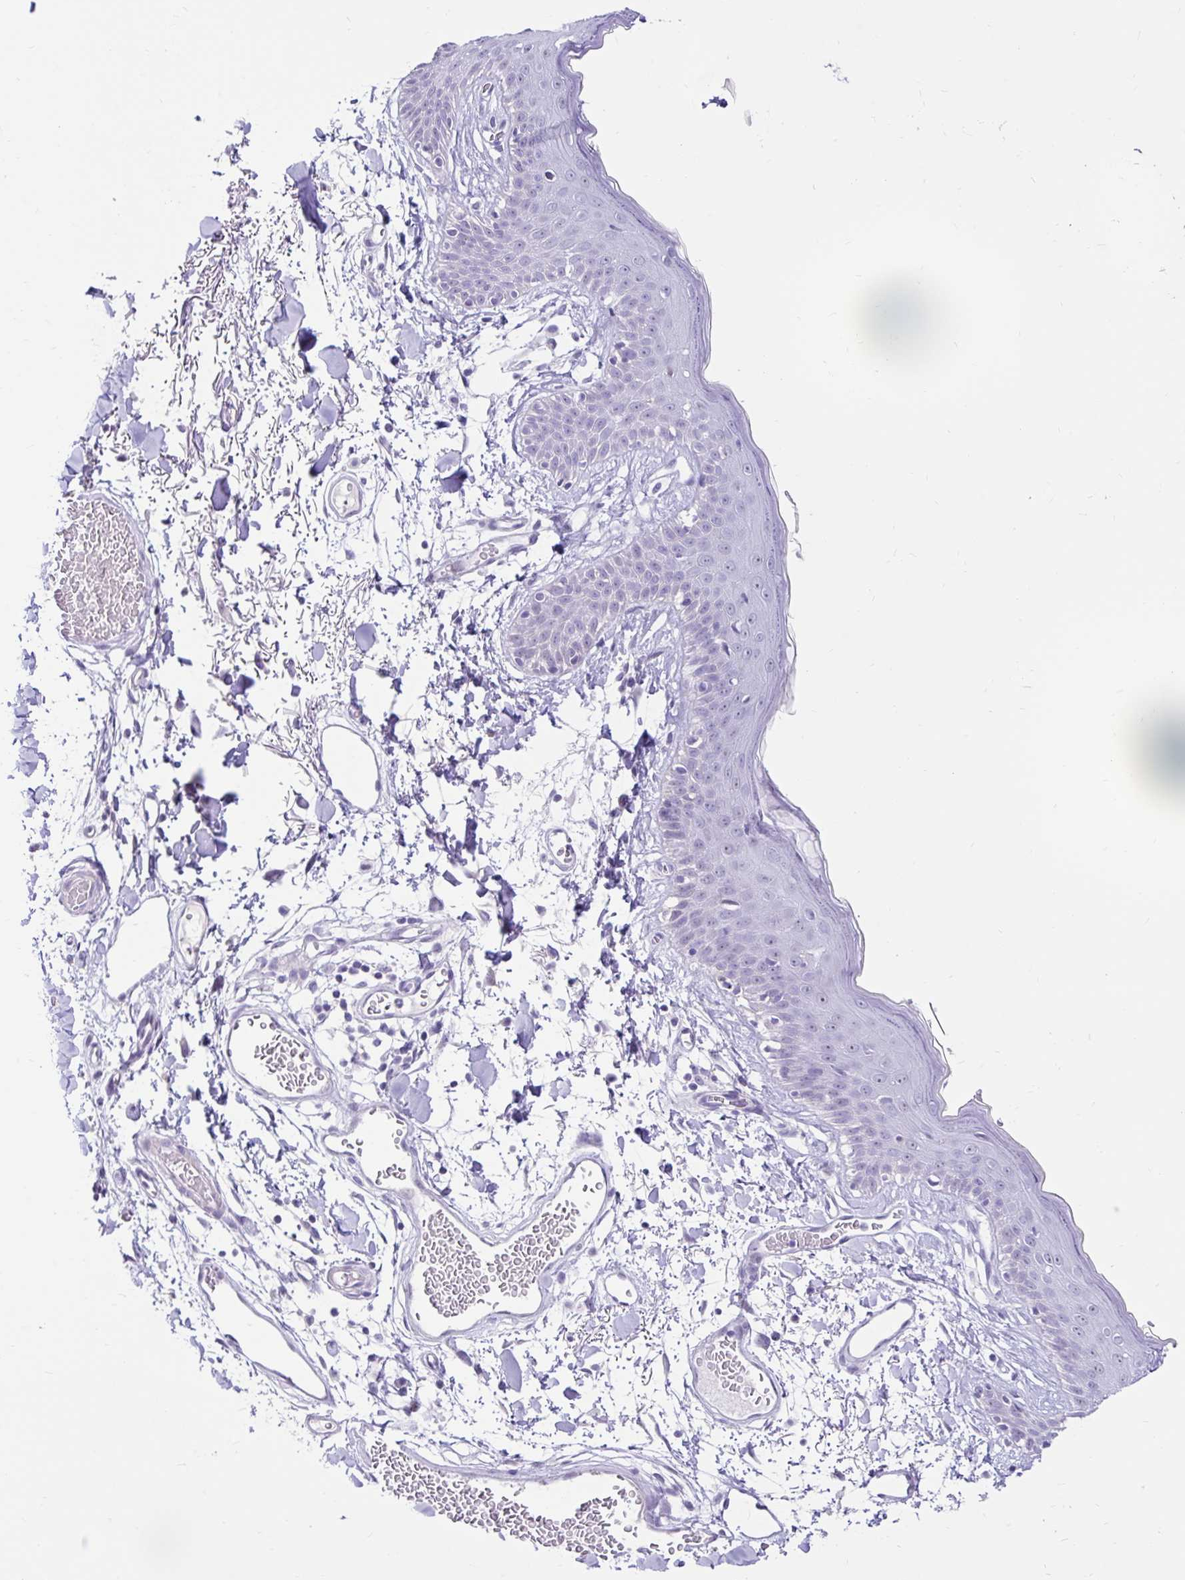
{"staining": {"intensity": "negative", "quantity": "none", "location": "none"}, "tissue": "skin", "cell_type": "Fibroblasts", "image_type": "normal", "snomed": [{"axis": "morphology", "description": "Normal tissue, NOS"}, {"axis": "topography", "description": "Skin"}], "caption": "Fibroblasts show no significant staining in normal skin. Brightfield microscopy of immunohistochemistry (IHC) stained with DAB (brown) and hematoxylin (blue), captured at high magnification.", "gene": "NHLH2", "patient": {"sex": "male", "age": 79}}